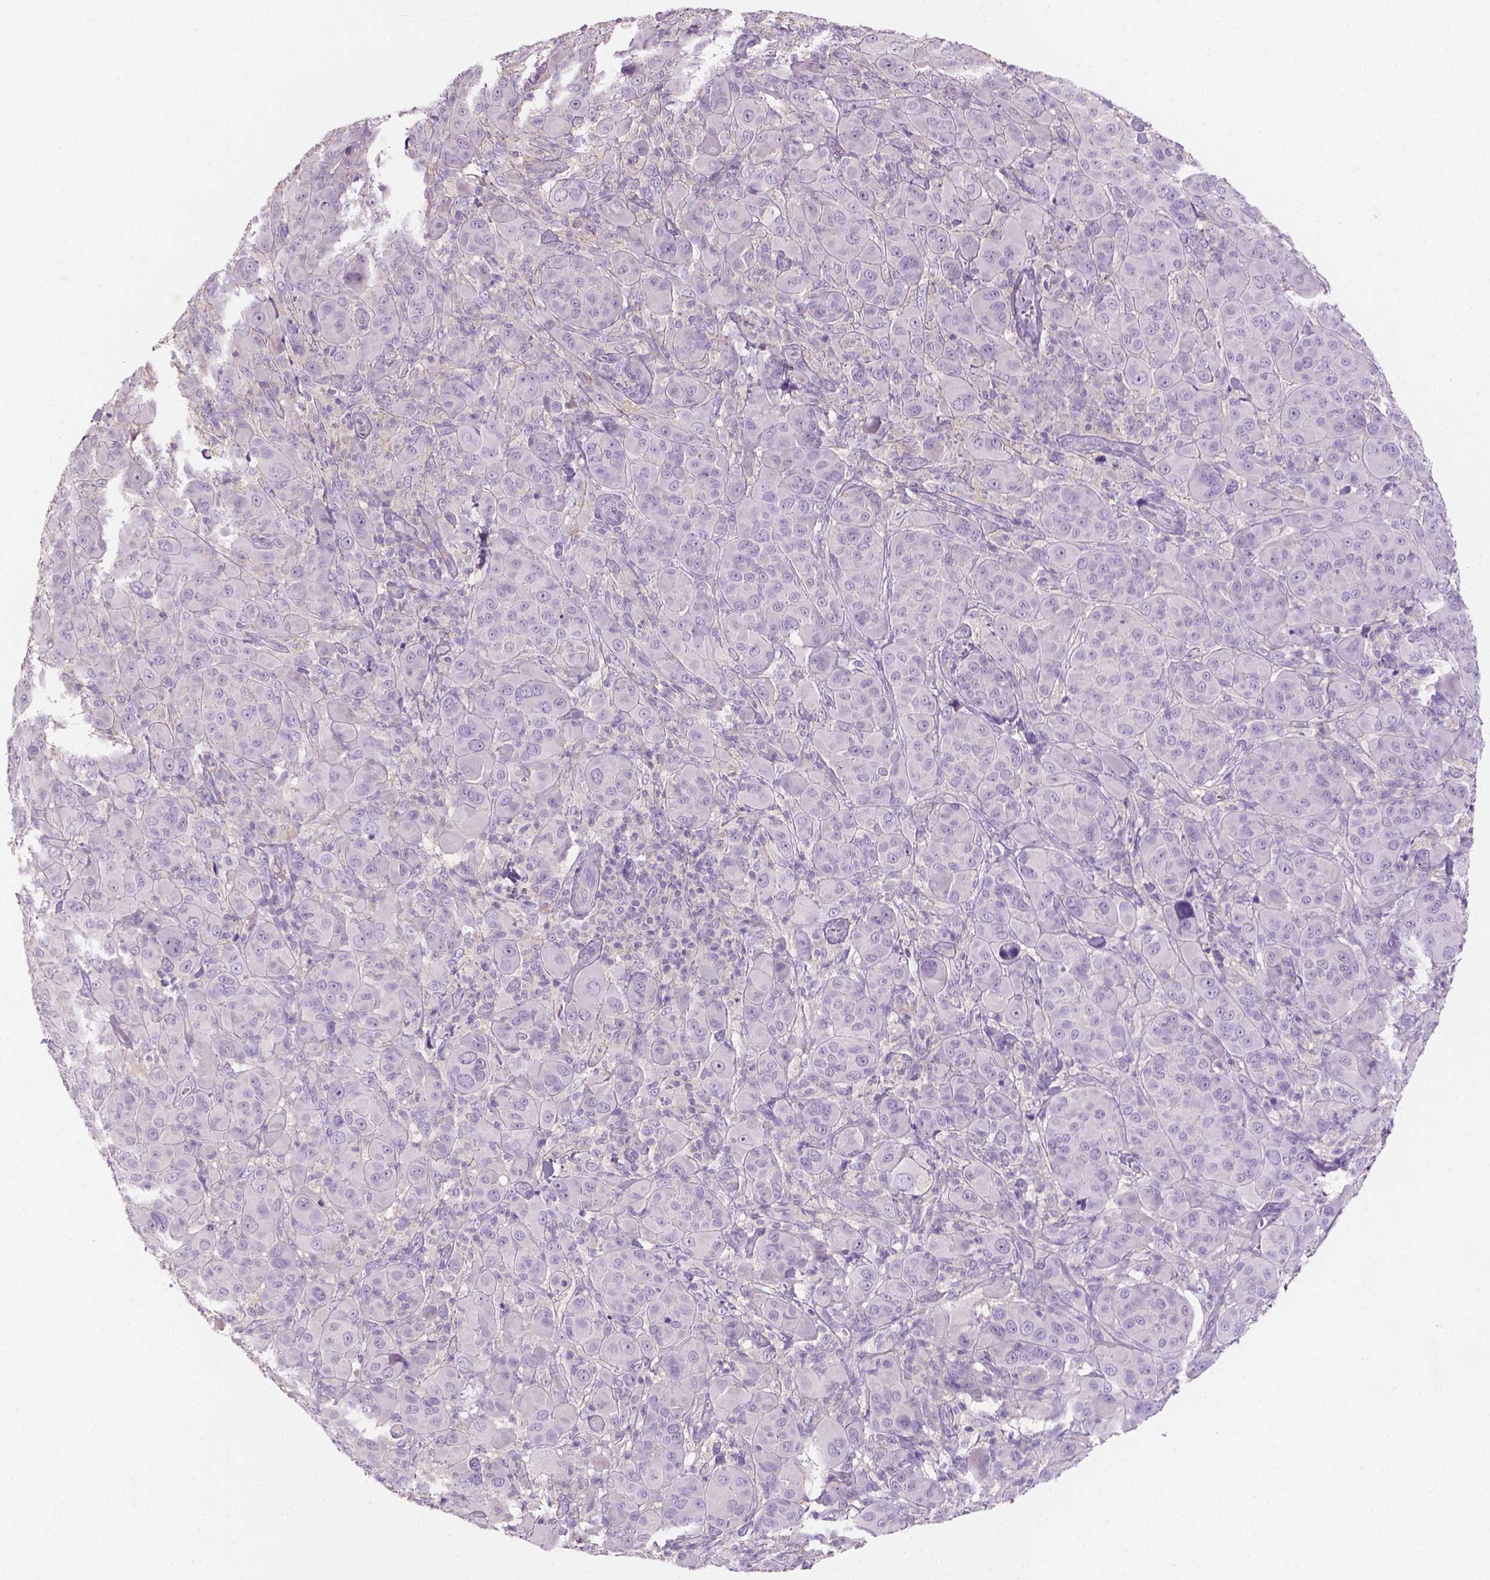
{"staining": {"intensity": "negative", "quantity": "none", "location": "none"}, "tissue": "melanoma", "cell_type": "Tumor cells", "image_type": "cancer", "snomed": [{"axis": "morphology", "description": "Malignant melanoma, NOS"}, {"axis": "topography", "description": "Skin"}], "caption": "Immunohistochemistry image of neoplastic tissue: human melanoma stained with DAB shows no significant protein staining in tumor cells.", "gene": "SBSN", "patient": {"sex": "female", "age": 87}}